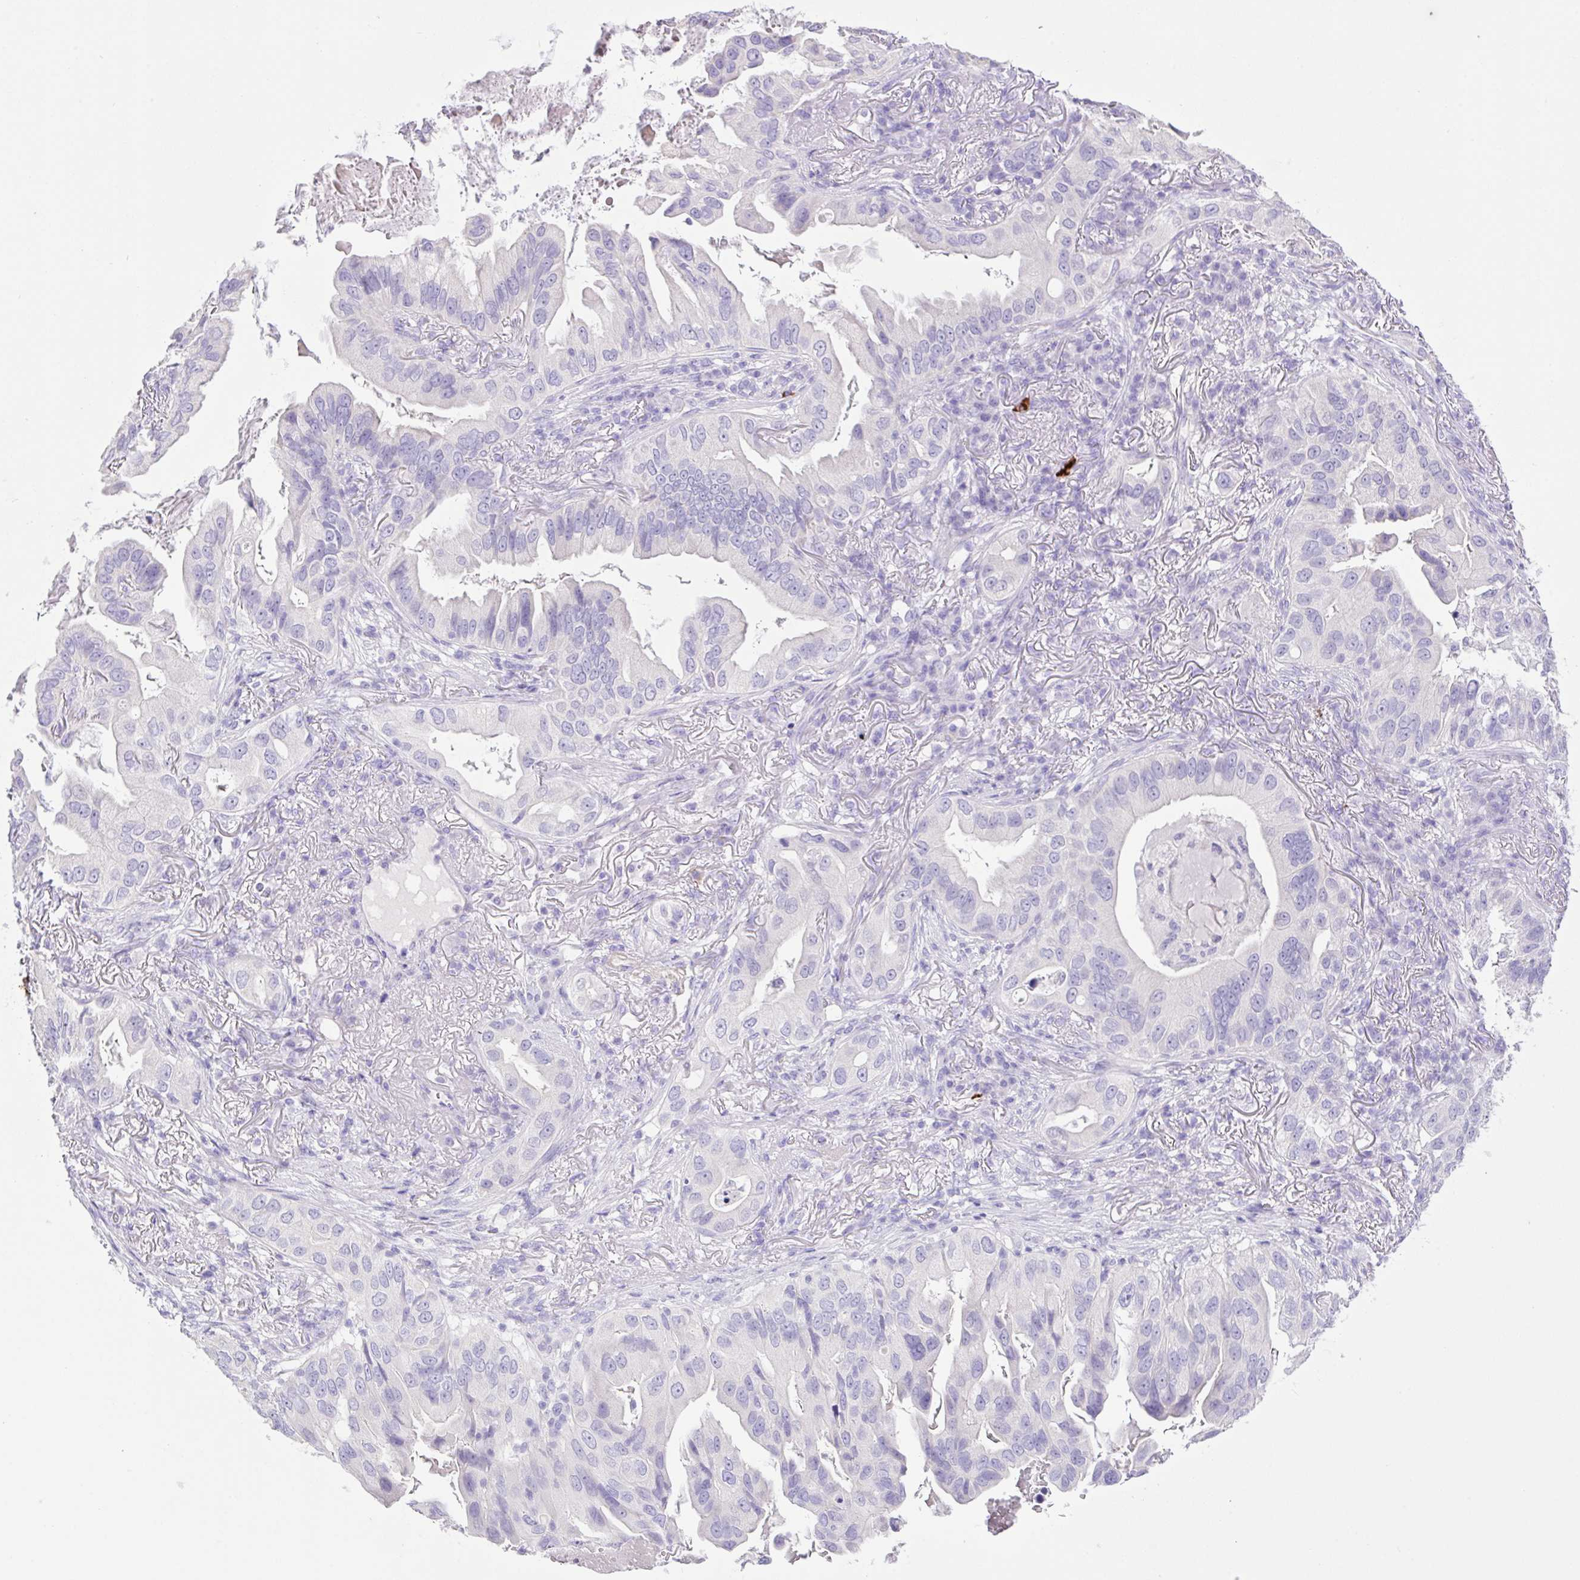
{"staining": {"intensity": "negative", "quantity": "none", "location": "none"}, "tissue": "lung cancer", "cell_type": "Tumor cells", "image_type": "cancer", "snomed": [{"axis": "morphology", "description": "Adenocarcinoma, NOS"}, {"axis": "topography", "description": "Lung"}], "caption": "The micrograph displays no staining of tumor cells in lung cancer (adenocarcinoma).", "gene": "CST11", "patient": {"sex": "female", "age": 69}}